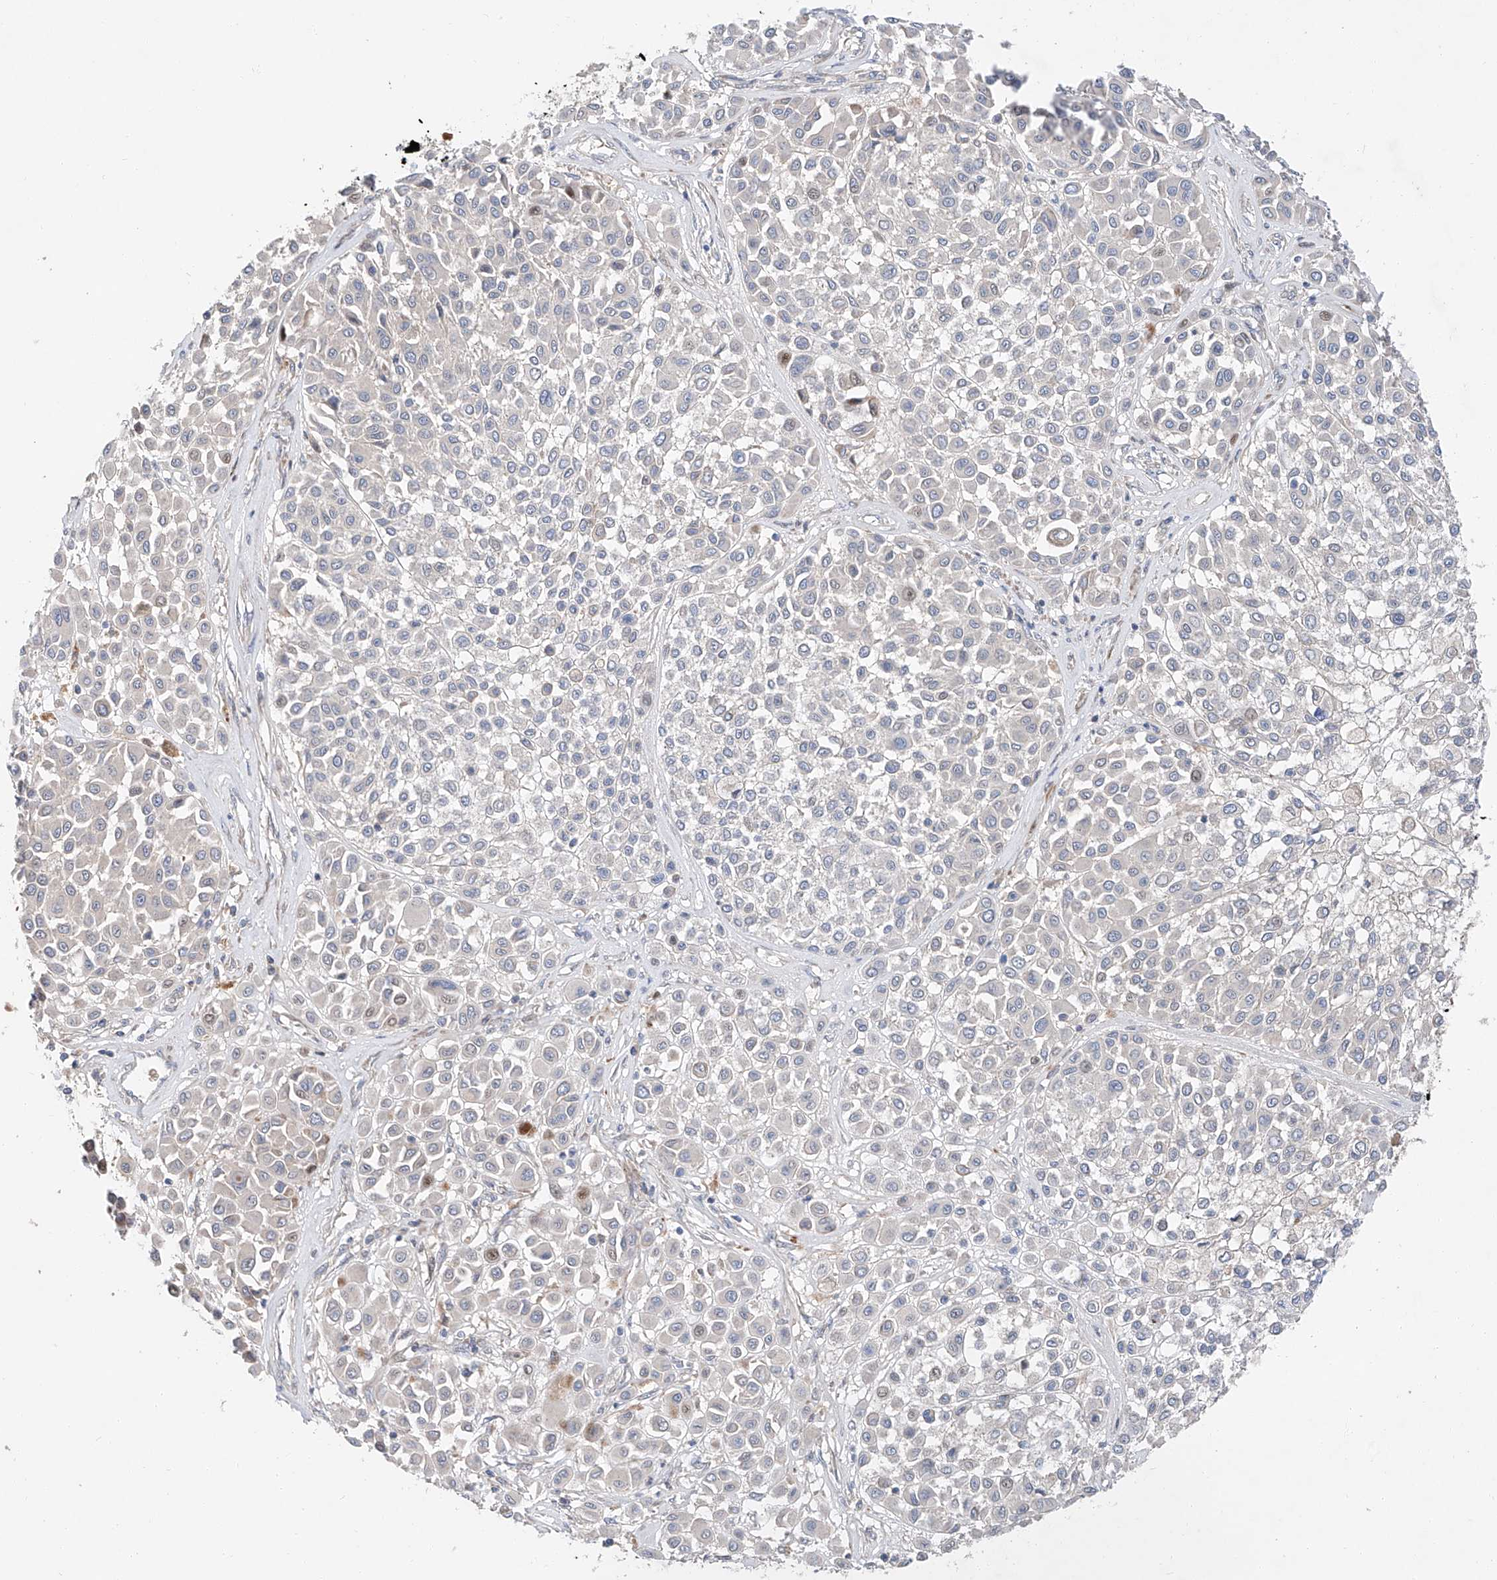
{"staining": {"intensity": "moderate", "quantity": "<25%", "location": "cytoplasmic/membranous"}, "tissue": "melanoma", "cell_type": "Tumor cells", "image_type": "cancer", "snomed": [{"axis": "morphology", "description": "Malignant melanoma, Metastatic site"}, {"axis": "topography", "description": "Soft tissue"}], "caption": "Melanoma was stained to show a protein in brown. There is low levels of moderate cytoplasmic/membranous expression in about <25% of tumor cells. (IHC, brightfield microscopy, high magnification).", "gene": "USF3", "patient": {"sex": "male", "age": 41}}